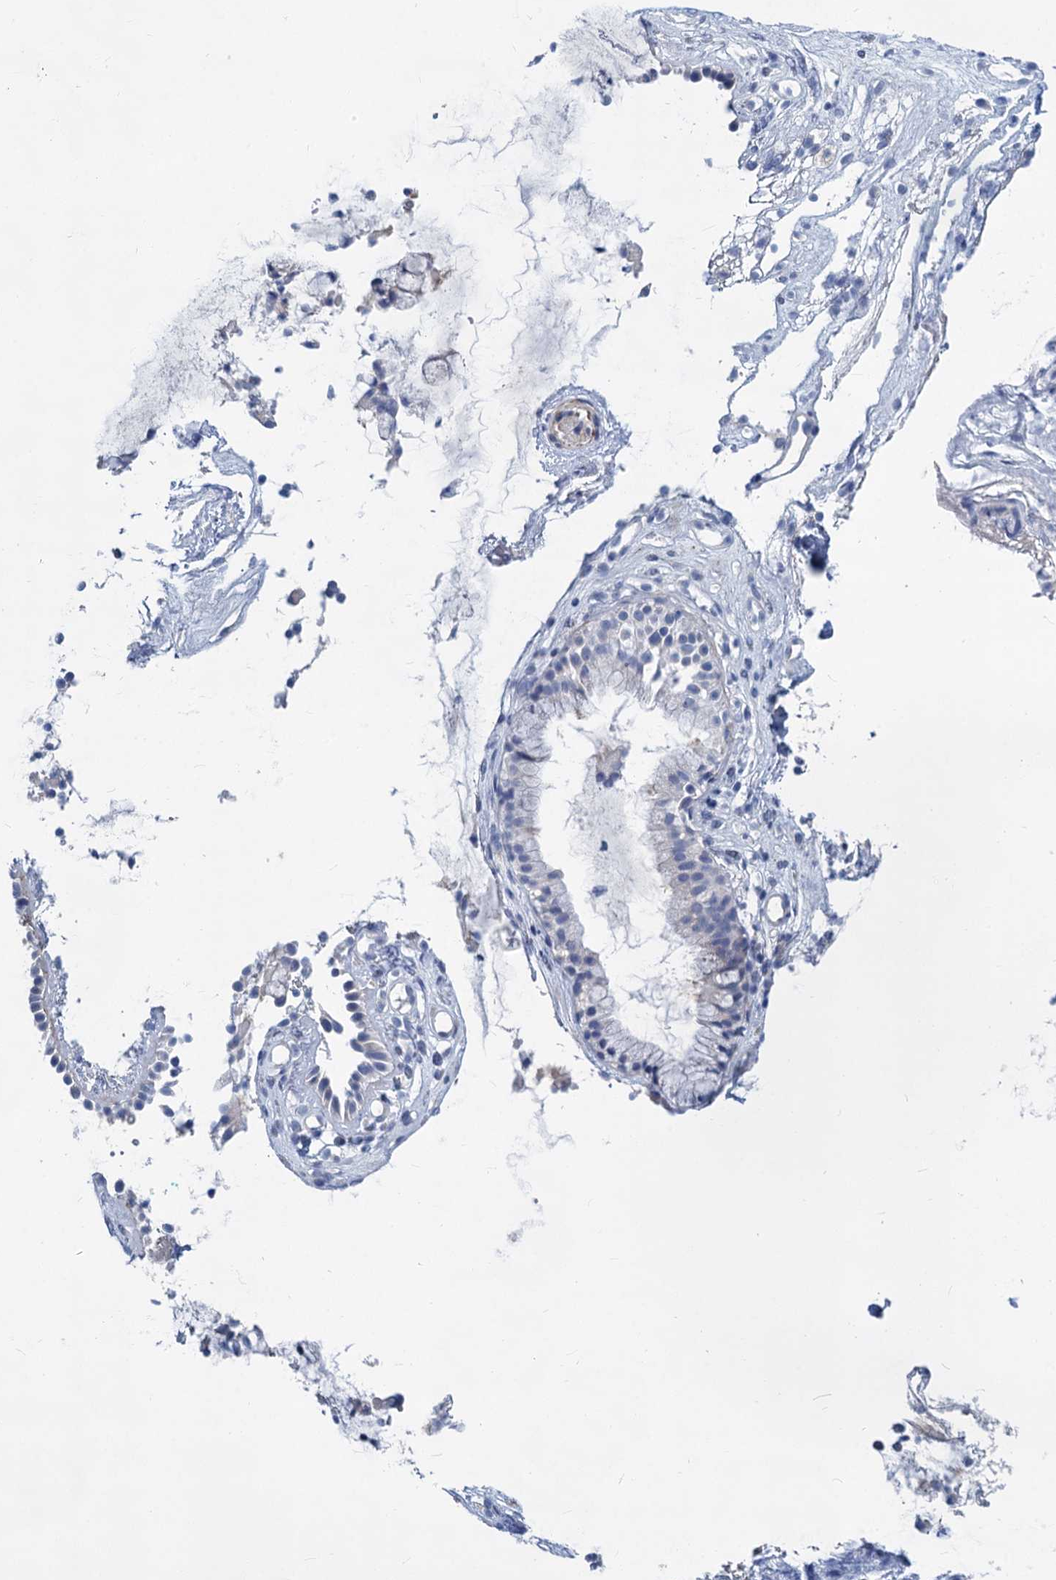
{"staining": {"intensity": "negative", "quantity": "none", "location": "none"}, "tissue": "nasopharynx", "cell_type": "Respiratory epithelial cells", "image_type": "normal", "snomed": [{"axis": "morphology", "description": "Normal tissue, NOS"}, {"axis": "morphology", "description": "Inflammation, NOS"}, {"axis": "topography", "description": "Nasopharynx"}], "caption": "Human nasopharynx stained for a protein using immunohistochemistry demonstrates no positivity in respiratory epithelial cells.", "gene": "GSTM3", "patient": {"sex": "male", "age": 29}}